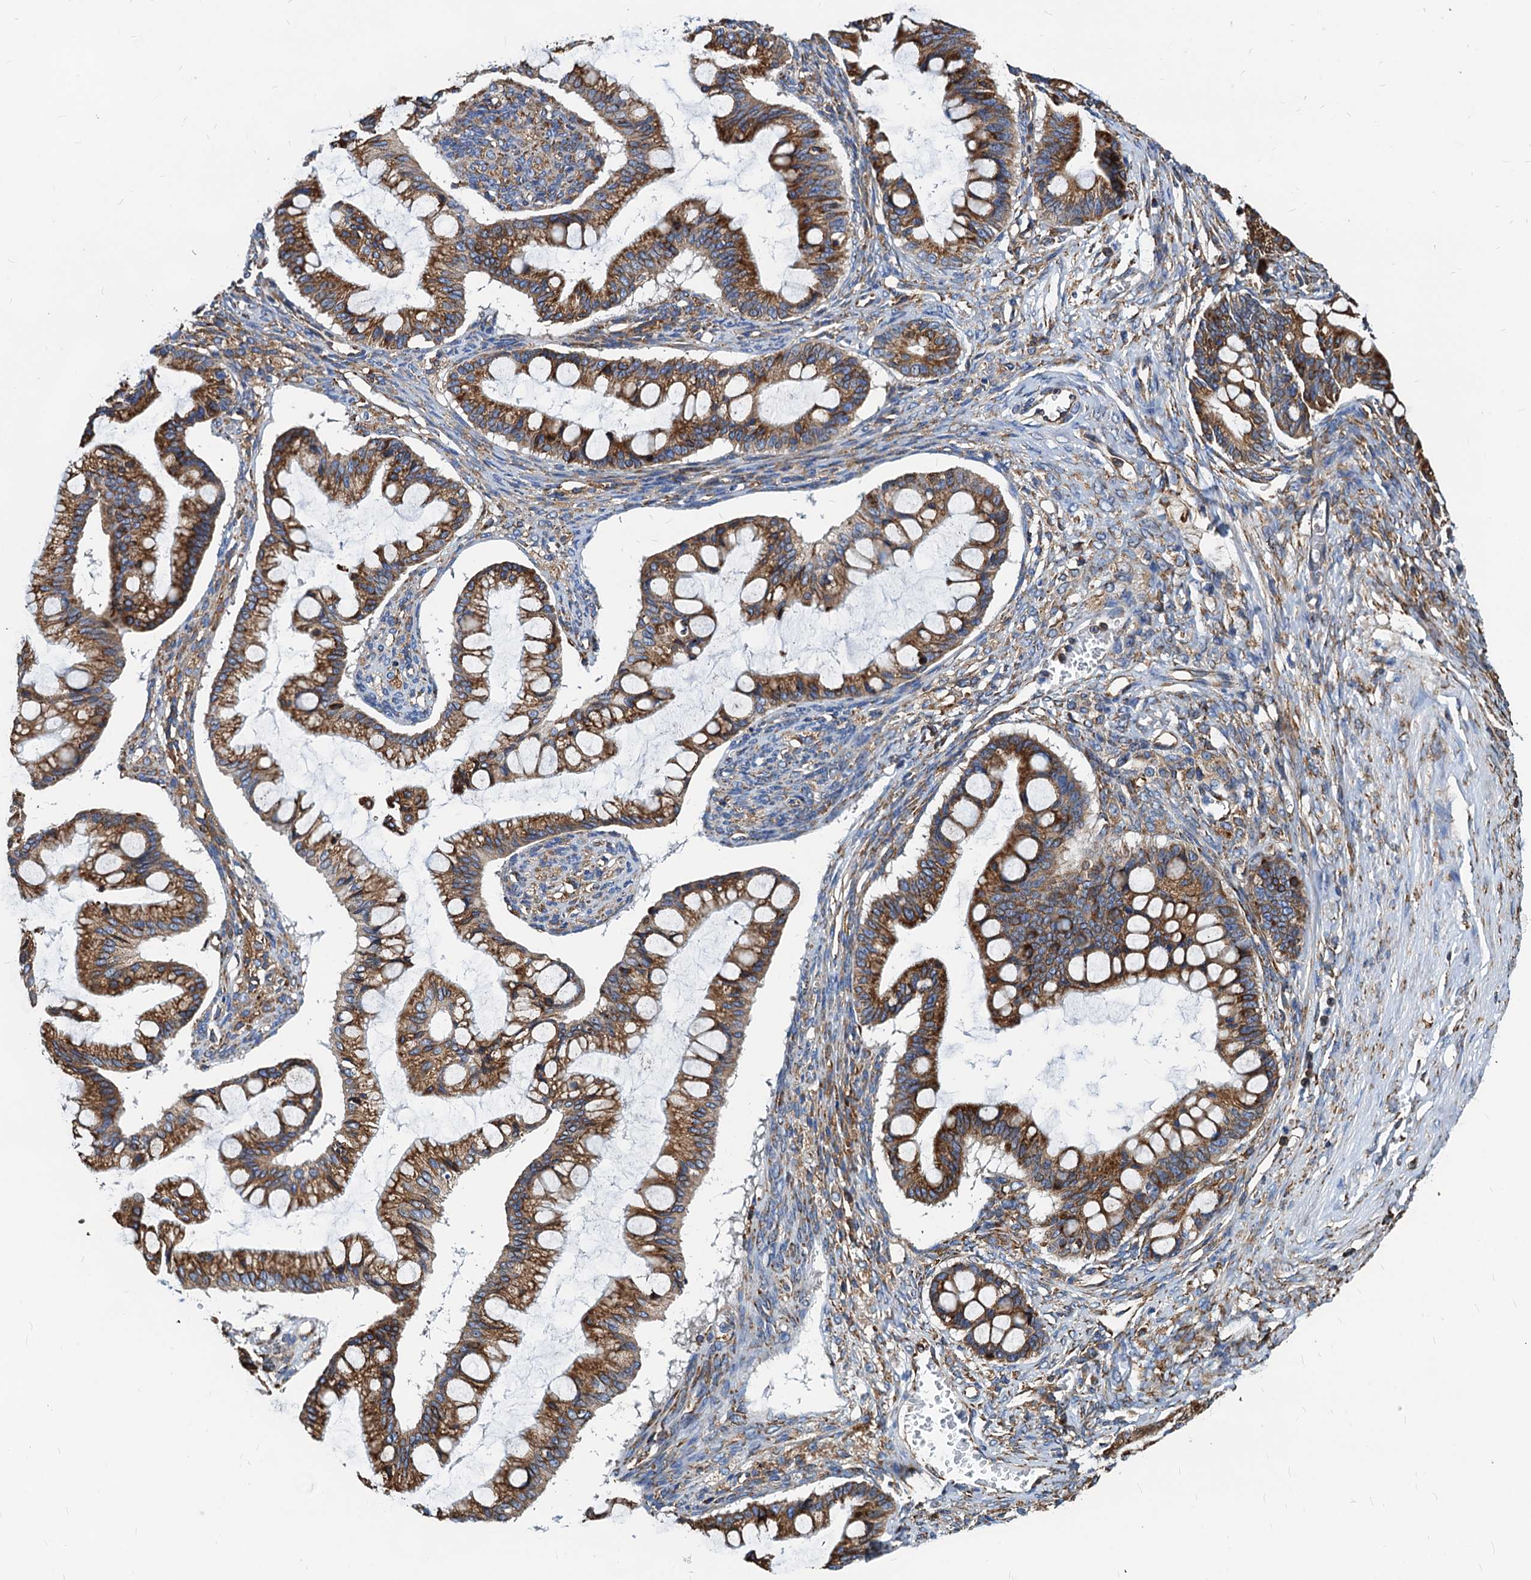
{"staining": {"intensity": "moderate", "quantity": ">75%", "location": "cytoplasmic/membranous"}, "tissue": "ovarian cancer", "cell_type": "Tumor cells", "image_type": "cancer", "snomed": [{"axis": "morphology", "description": "Cystadenocarcinoma, mucinous, NOS"}, {"axis": "topography", "description": "Ovary"}], "caption": "Brown immunohistochemical staining in ovarian cancer displays moderate cytoplasmic/membranous staining in about >75% of tumor cells. The protein is stained brown, and the nuclei are stained in blue (DAB (3,3'-diaminobenzidine) IHC with brightfield microscopy, high magnification).", "gene": "HSPA5", "patient": {"sex": "female", "age": 73}}